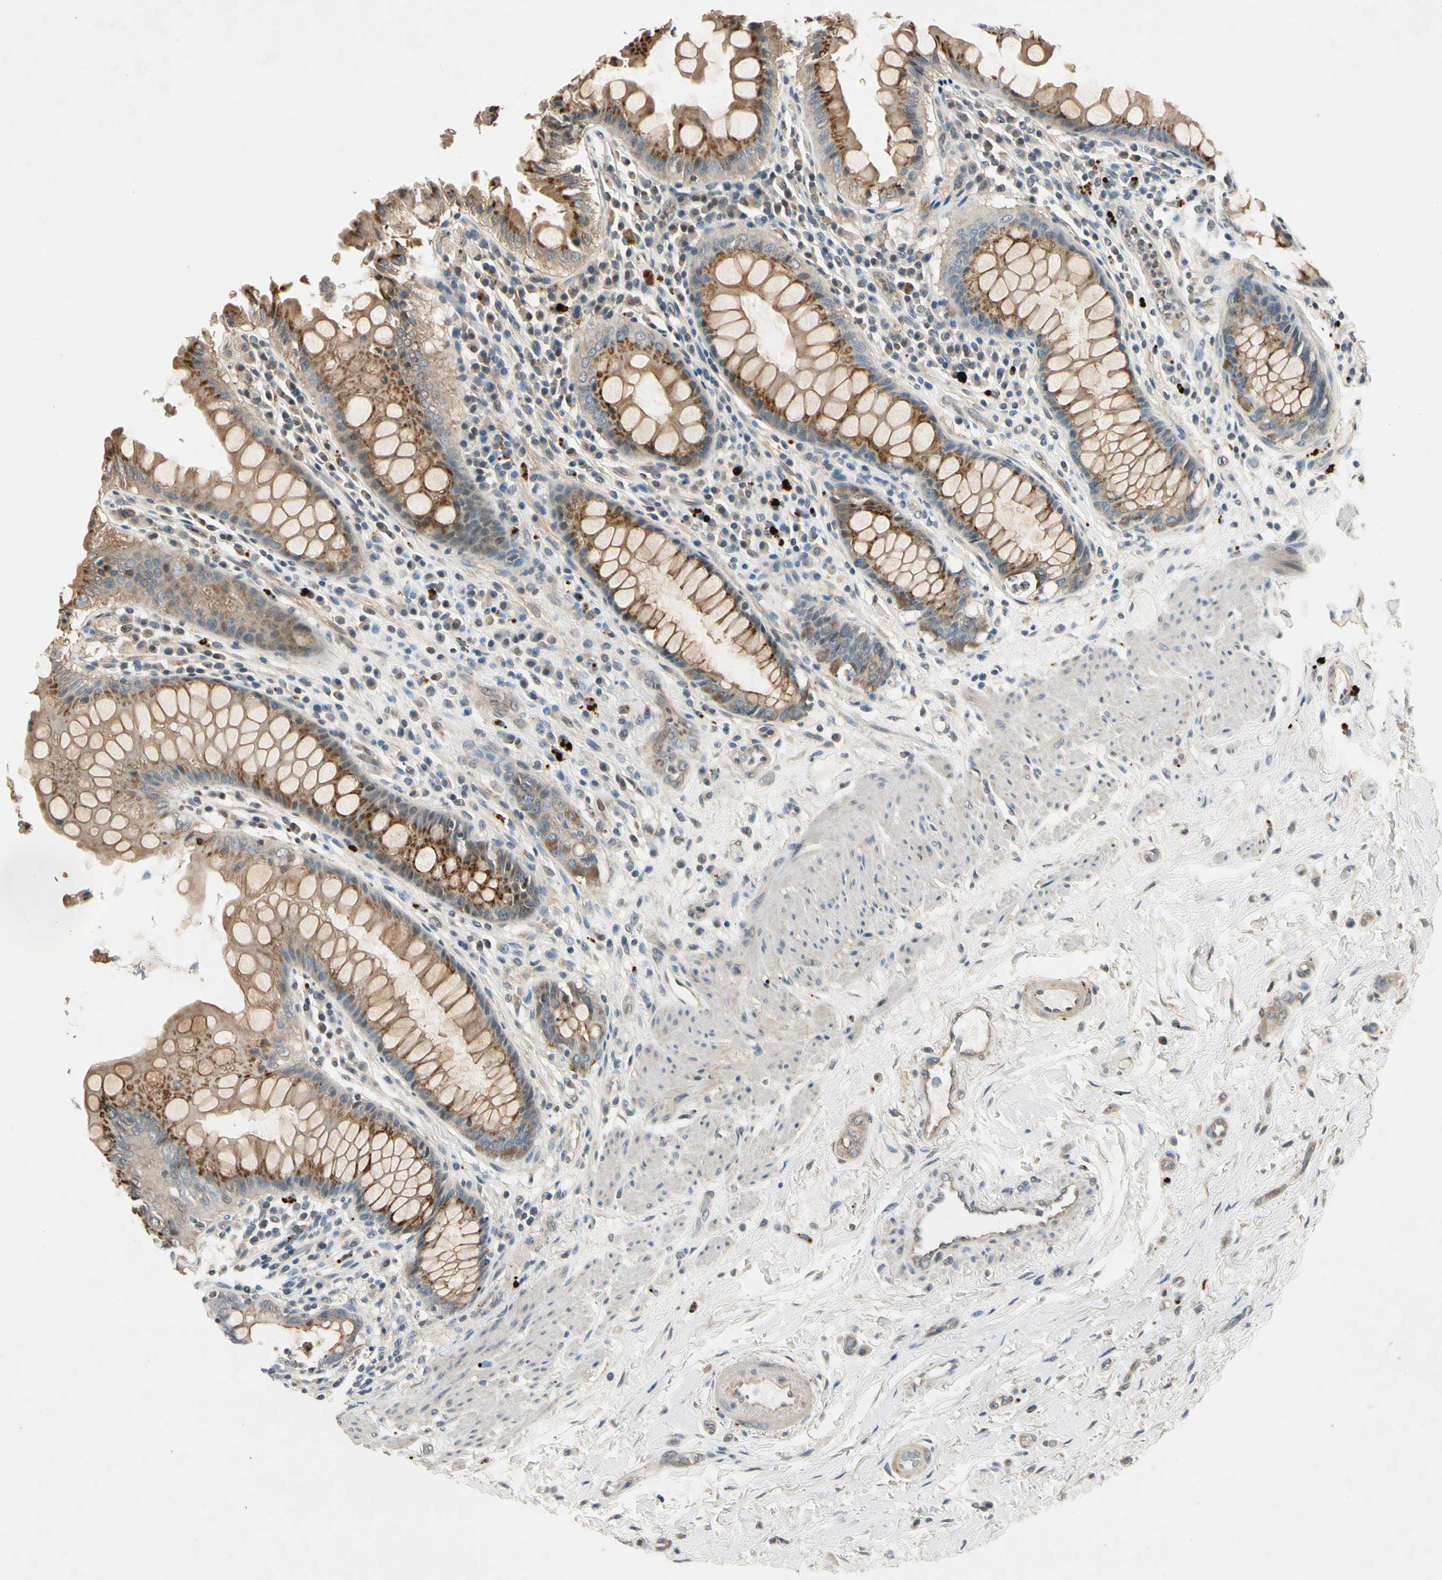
{"staining": {"intensity": "moderate", "quantity": ">75%", "location": "cytoplasmic/membranous"}, "tissue": "rectum", "cell_type": "Glandular cells", "image_type": "normal", "snomed": [{"axis": "morphology", "description": "Normal tissue, NOS"}, {"axis": "topography", "description": "Rectum"}], "caption": "The immunohistochemical stain highlights moderate cytoplasmic/membranous expression in glandular cells of unremarkable rectum.", "gene": "ROCK2", "patient": {"sex": "female", "age": 75}}